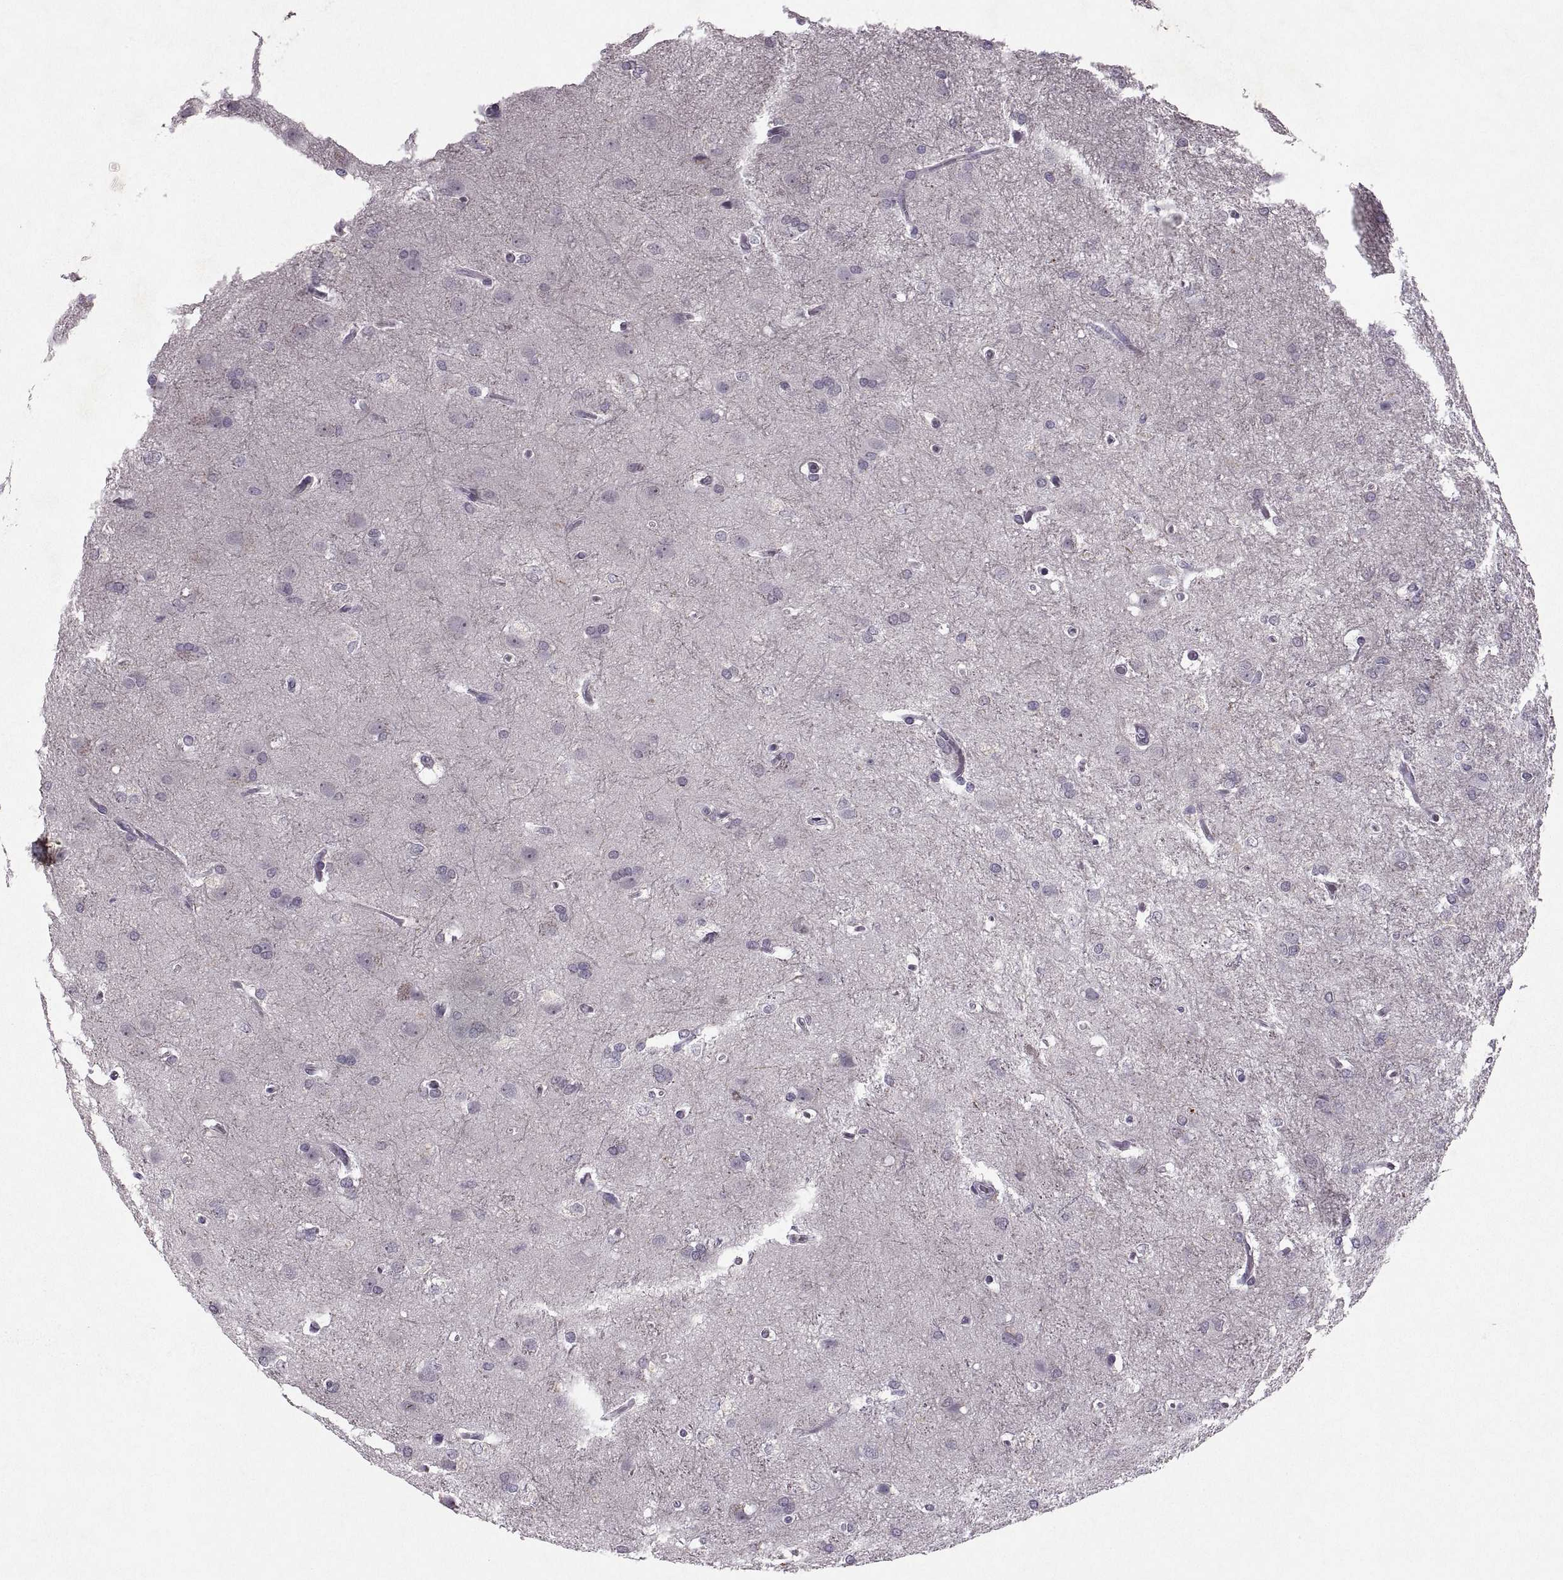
{"staining": {"intensity": "negative", "quantity": "none", "location": "none"}, "tissue": "glioma", "cell_type": "Tumor cells", "image_type": "cancer", "snomed": [{"axis": "morphology", "description": "Glioma, malignant, High grade"}, {"axis": "topography", "description": "Brain"}], "caption": "Protein analysis of glioma exhibits no significant positivity in tumor cells. Nuclei are stained in blue.", "gene": "MGAT4D", "patient": {"sex": "male", "age": 68}}